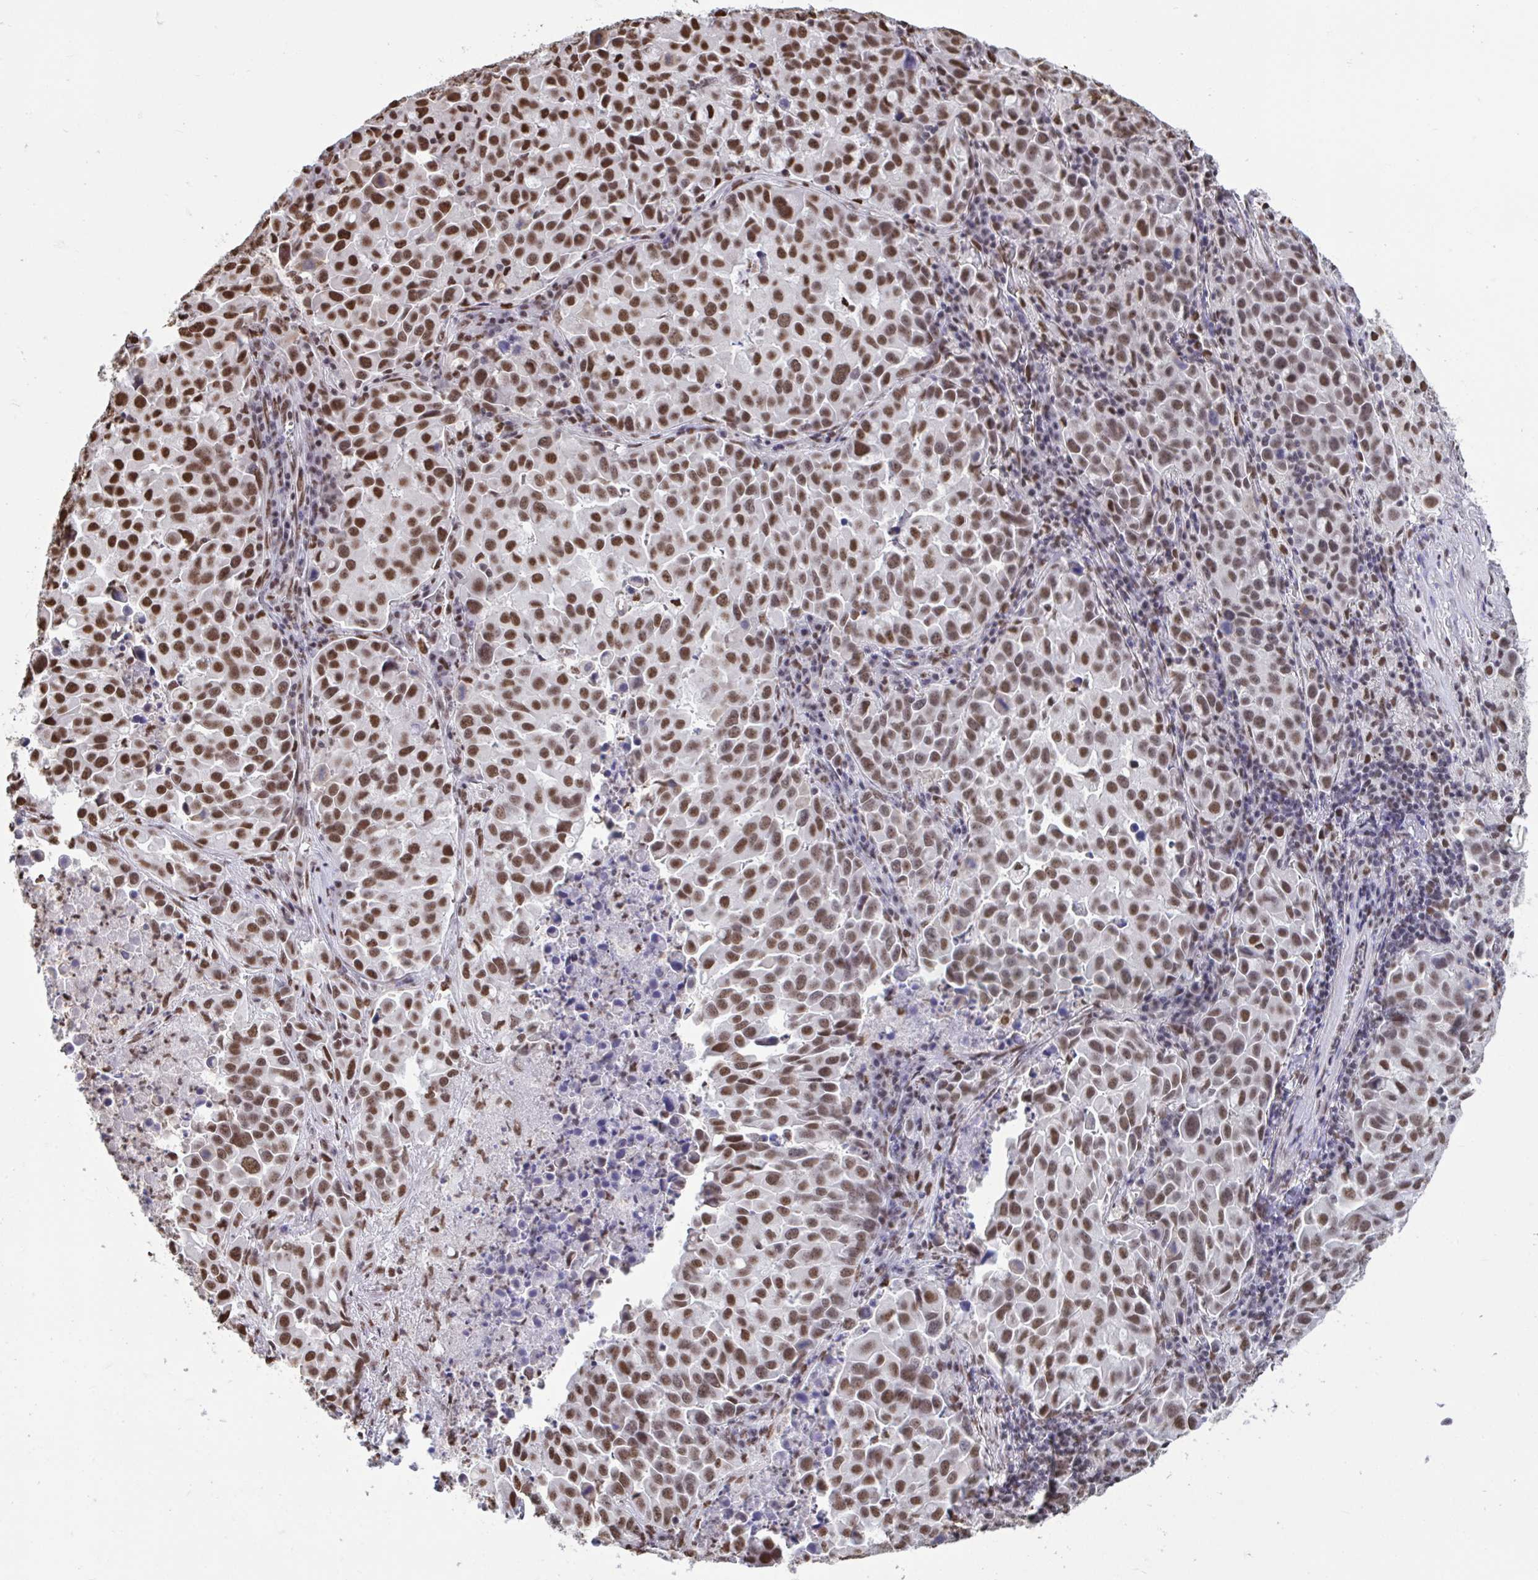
{"staining": {"intensity": "moderate", "quantity": ">75%", "location": "nuclear"}, "tissue": "lung cancer", "cell_type": "Tumor cells", "image_type": "cancer", "snomed": [{"axis": "morphology", "description": "Adenocarcinoma, NOS"}, {"axis": "morphology", "description": "Adenocarcinoma, metastatic, NOS"}, {"axis": "topography", "description": "Lymph node"}, {"axis": "topography", "description": "Lung"}], "caption": "The histopathology image exhibits immunohistochemical staining of lung adenocarcinoma. There is moderate nuclear expression is present in approximately >75% of tumor cells.", "gene": "HNRNPDL", "patient": {"sex": "female", "age": 65}}